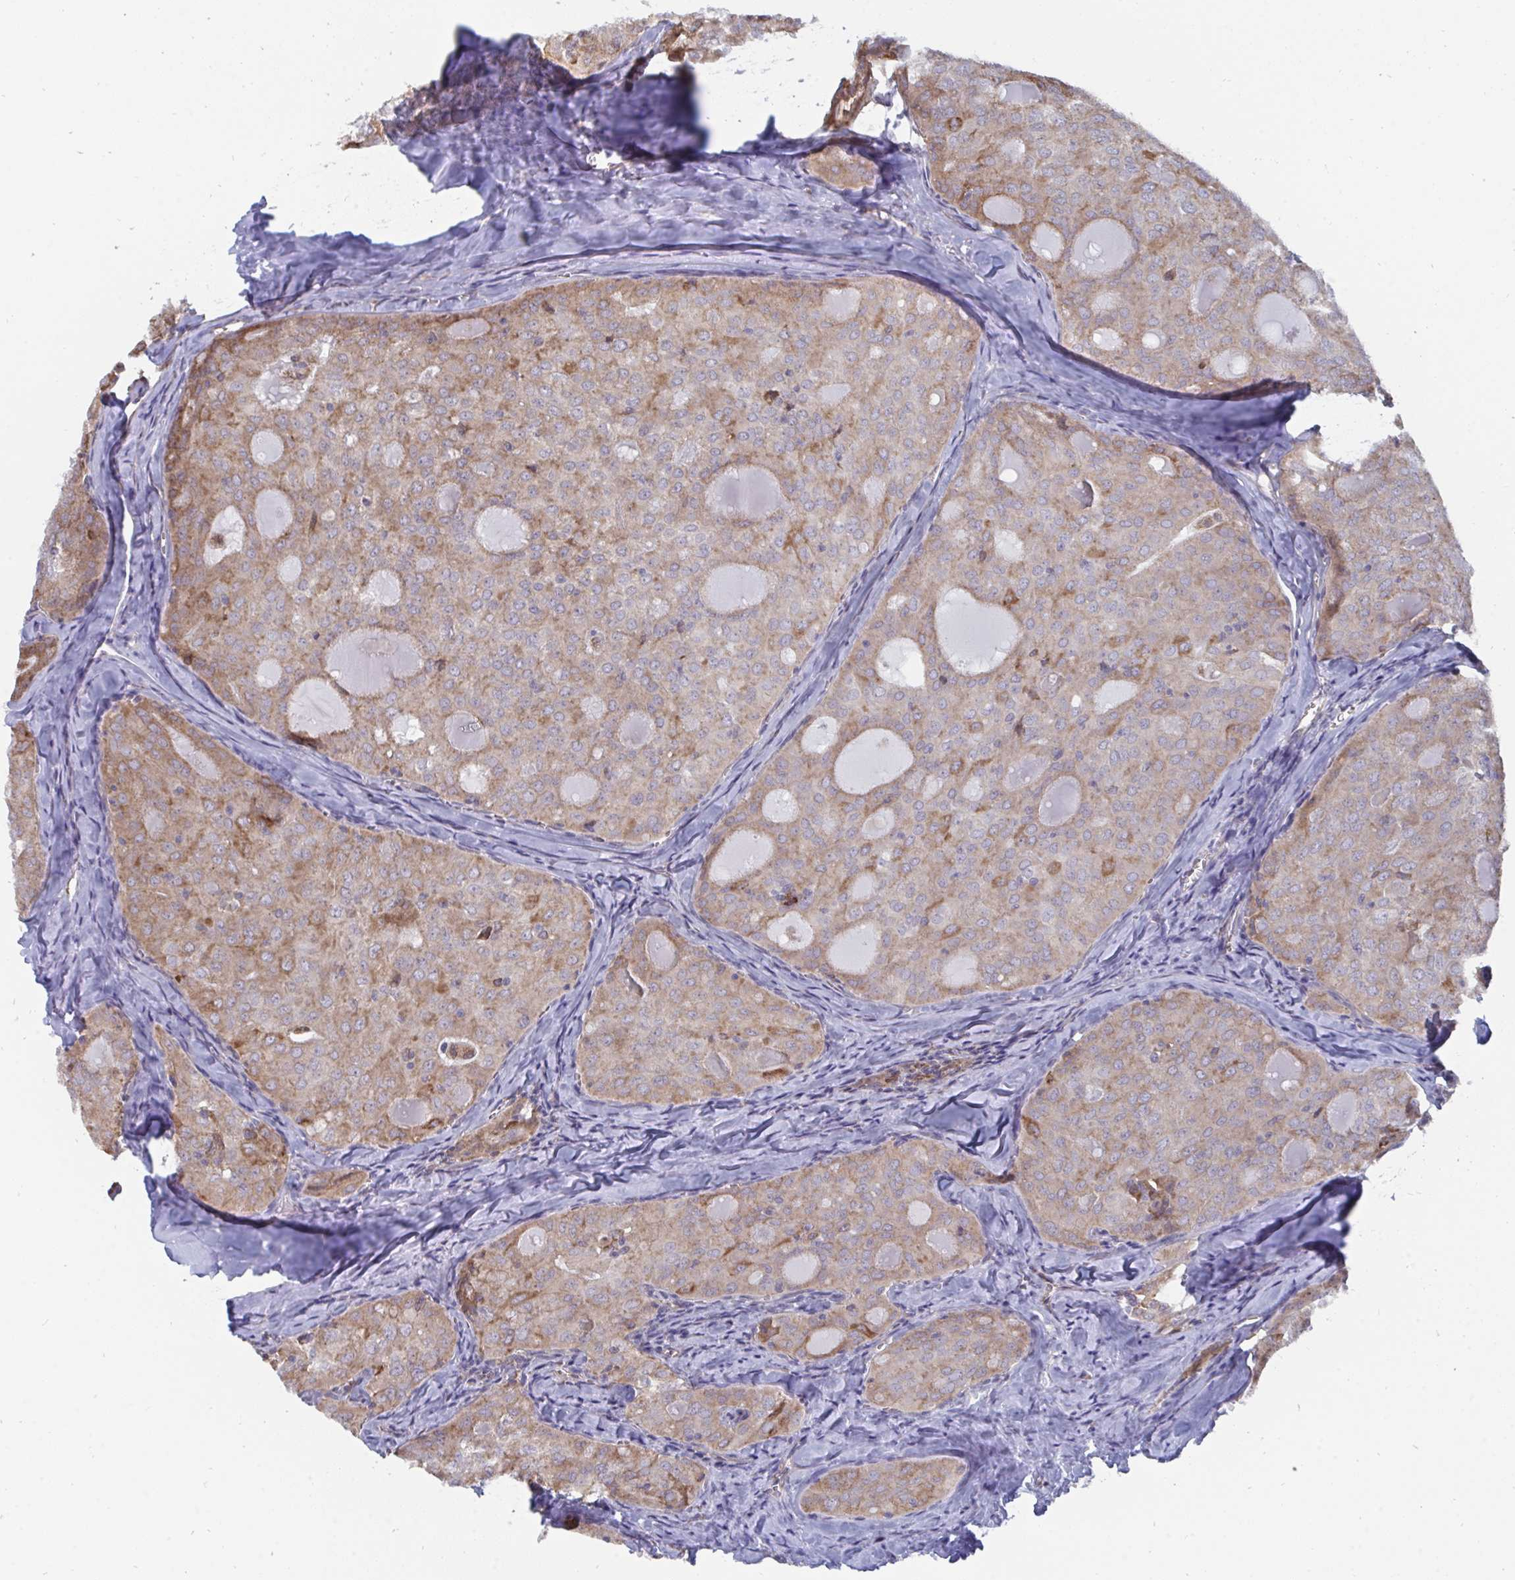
{"staining": {"intensity": "weak", "quantity": ">75%", "location": "cytoplasmic/membranous"}, "tissue": "thyroid cancer", "cell_type": "Tumor cells", "image_type": "cancer", "snomed": [{"axis": "morphology", "description": "Follicular adenoma carcinoma, NOS"}, {"axis": "topography", "description": "Thyroid gland"}], "caption": "Approximately >75% of tumor cells in thyroid follicular adenoma carcinoma demonstrate weak cytoplasmic/membranous protein expression as visualized by brown immunohistochemical staining.", "gene": "ELAVL1", "patient": {"sex": "male", "age": 75}}